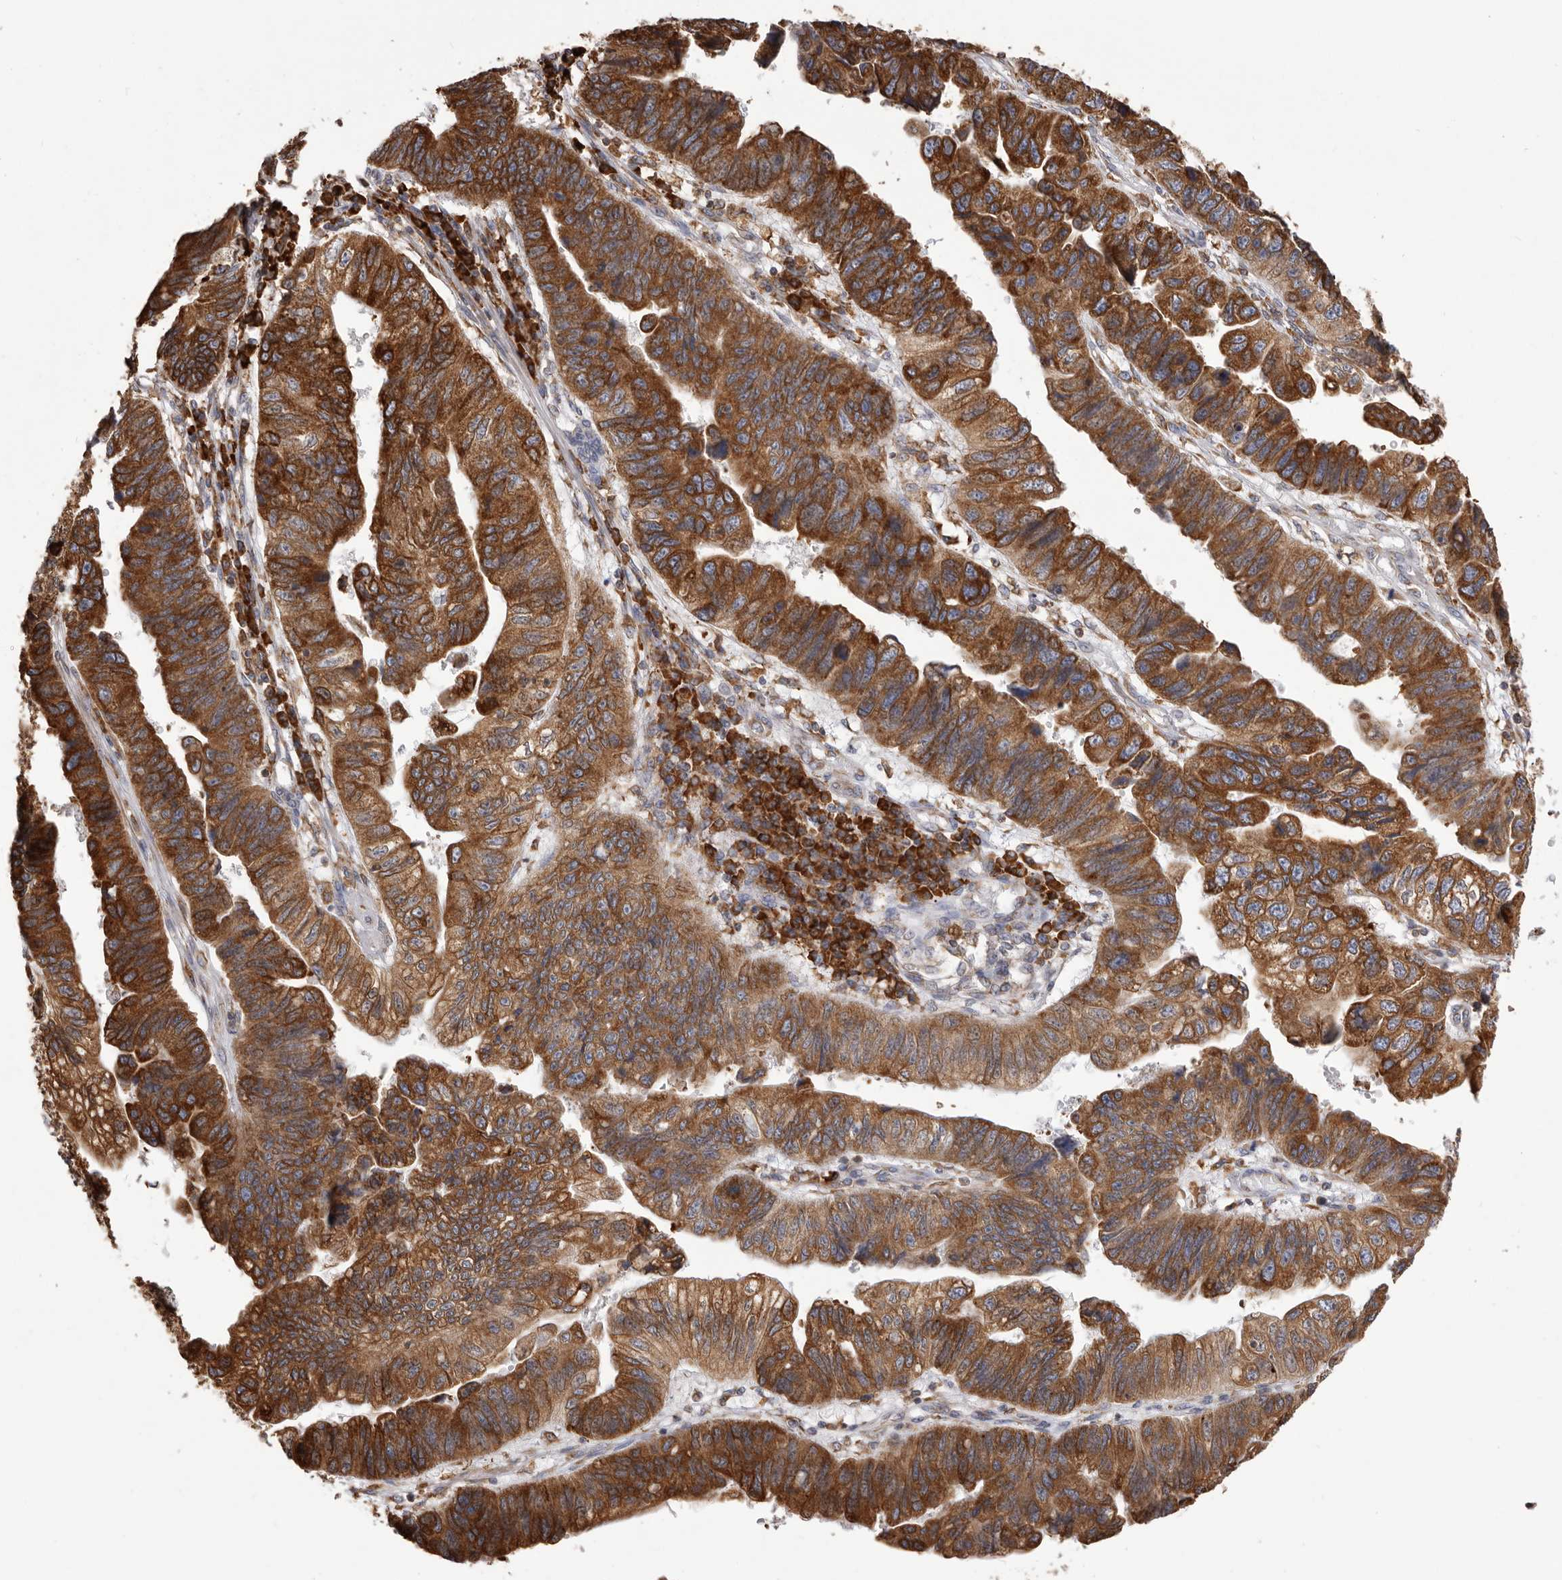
{"staining": {"intensity": "strong", "quantity": ">75%", "location": "cytoplasmic/membranous"}, "tissue": "stomach cancer", "cell_type": "Tumor cells", "image_type": "cancer", "snomed": [{"axis": "morphology", "description": "Adenocarcinoma, NOS"}, {"axis": "topography", "description": "Stomach"}], "caption": "Strong cytoplasmic/membranous protein expression is identified in about >75% of tumor cells in stomach adenocarcinoma.", "gene": "QRSL1", "patient": {"sex": "male", "age": 59}}